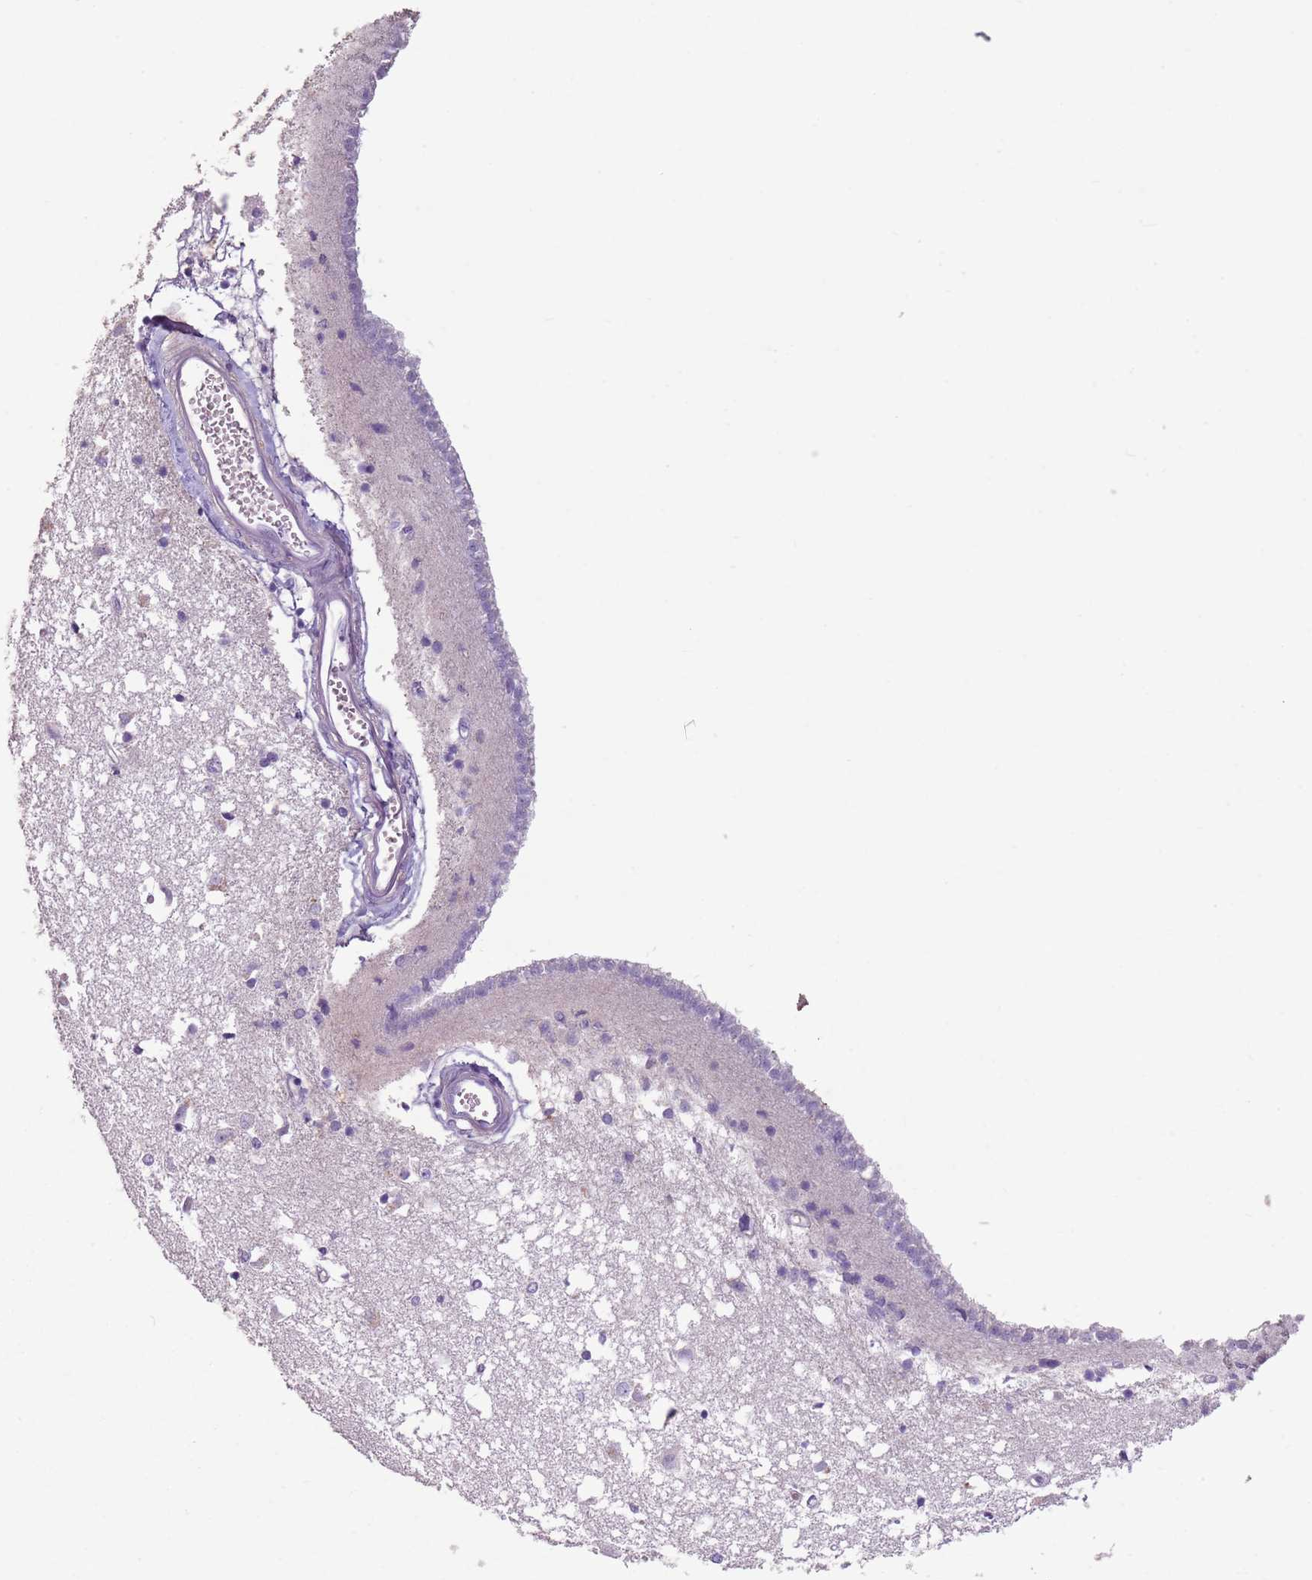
{"staining": {"intensity": "negative", "quantity": "none", "location": "none"}, "tissue": "caudate", "cell_type": "Glial cells", "image_type": "normal", "snomed": [{"axis": "morphology", "description": "Normal tissue, NOS"}, {"axis": "topography", "description": "Lateral ventricle wall"}], "caption": "Protein analysis of normal caudate displays no significant expression in glial cells.", "gene": "CELF6", "patient": {"sex": "male", "age": 45}}